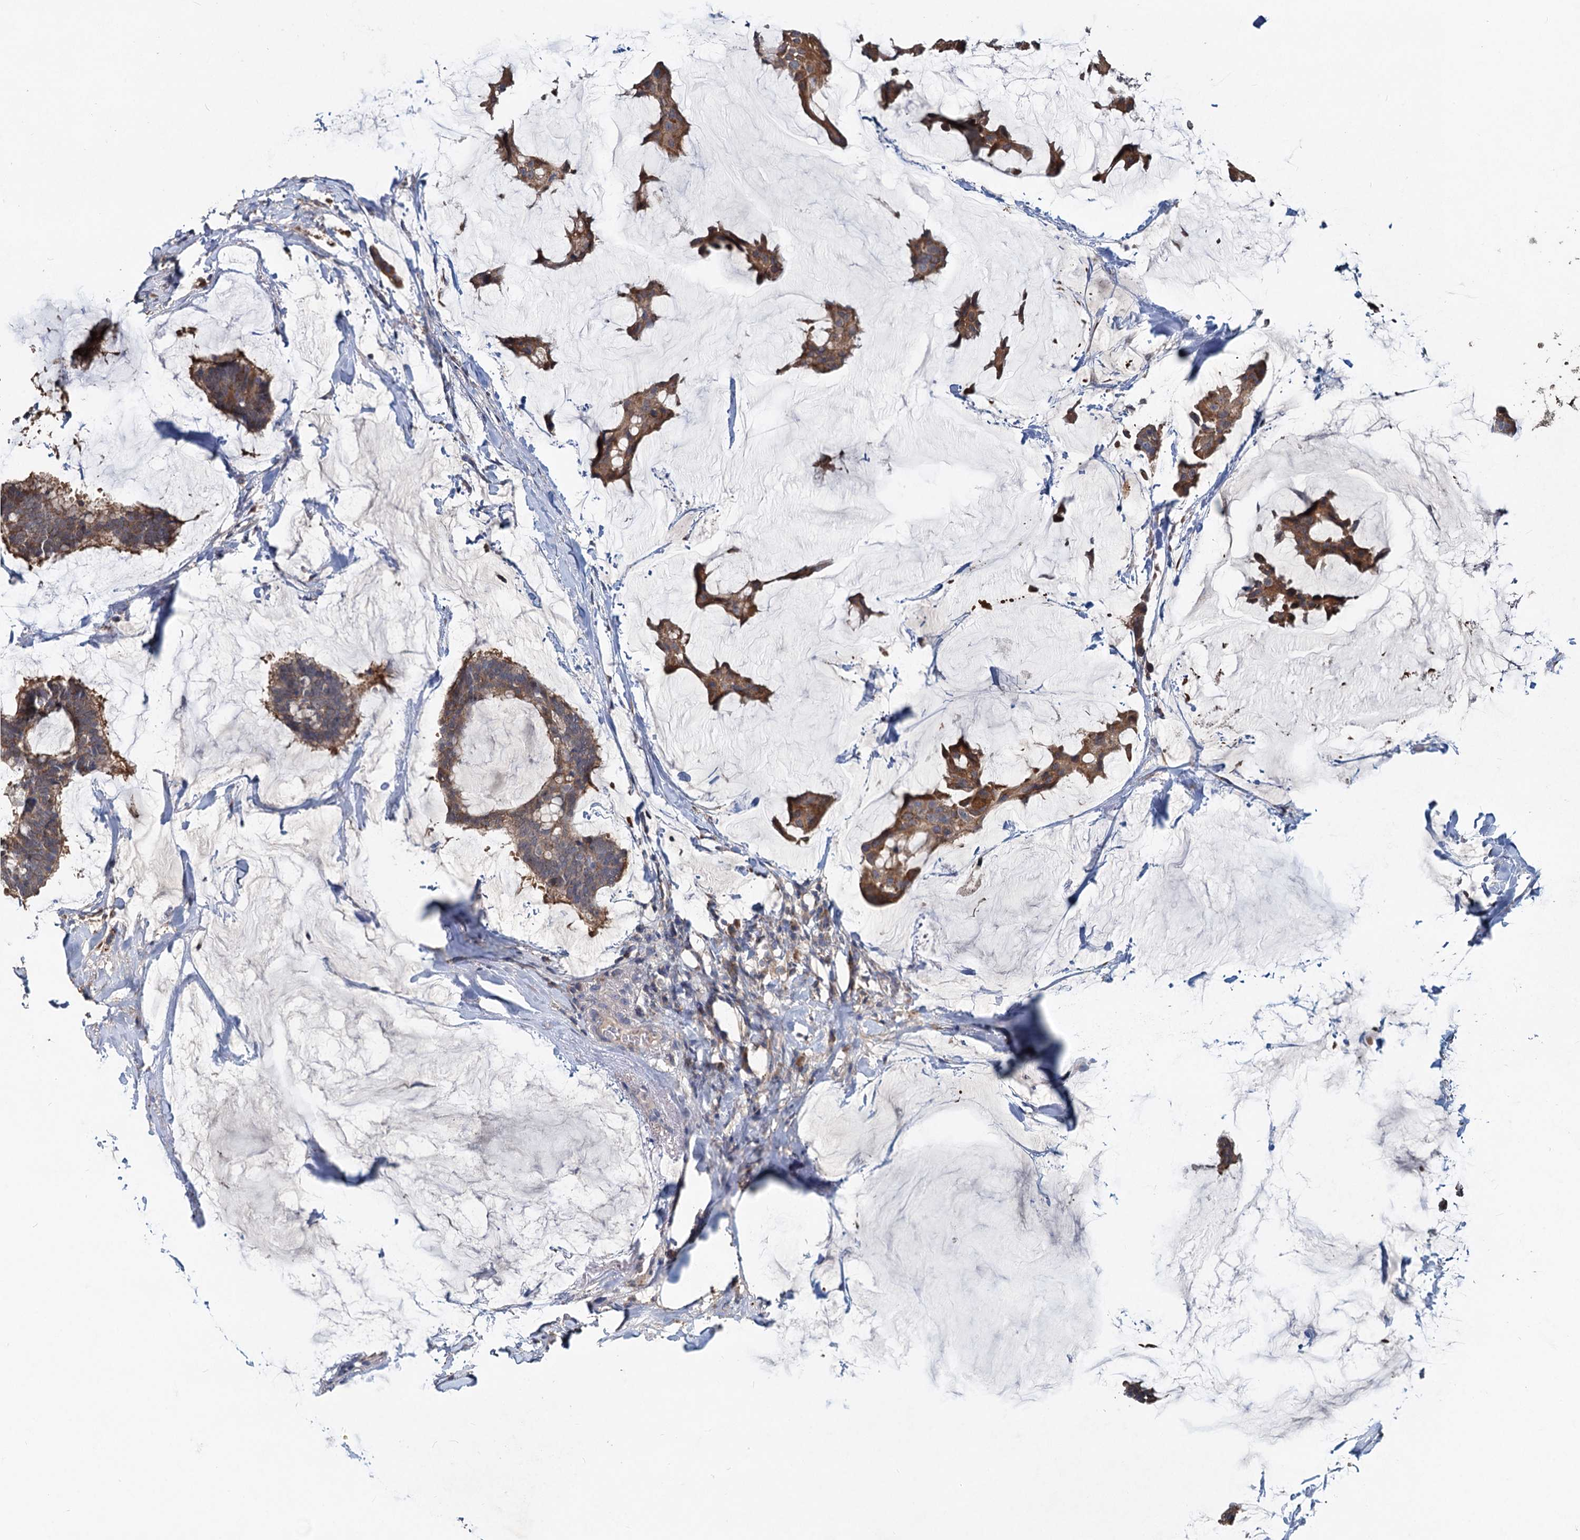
{"staining": {"intensity": "moderate", "quantity": ">75%", "location": "cytoplasmic/membranous"}, "tissue": "breast cancer", "cell_type": "Tumor cells", "image_type": "cancer", "snomed": [{"axis": "morphology", "description": "Duct carcinoma"}, {"axis": "topography", "description": "Breast"}], "caption": "Breast cancer tissue demonstrates moderate cytoplasmic/membranous positivity in about >75% of tumor cells, visualized by immunohistochemistry.", "gene": "OTUB1", "patient": {"sex": "female", "age": 93}}